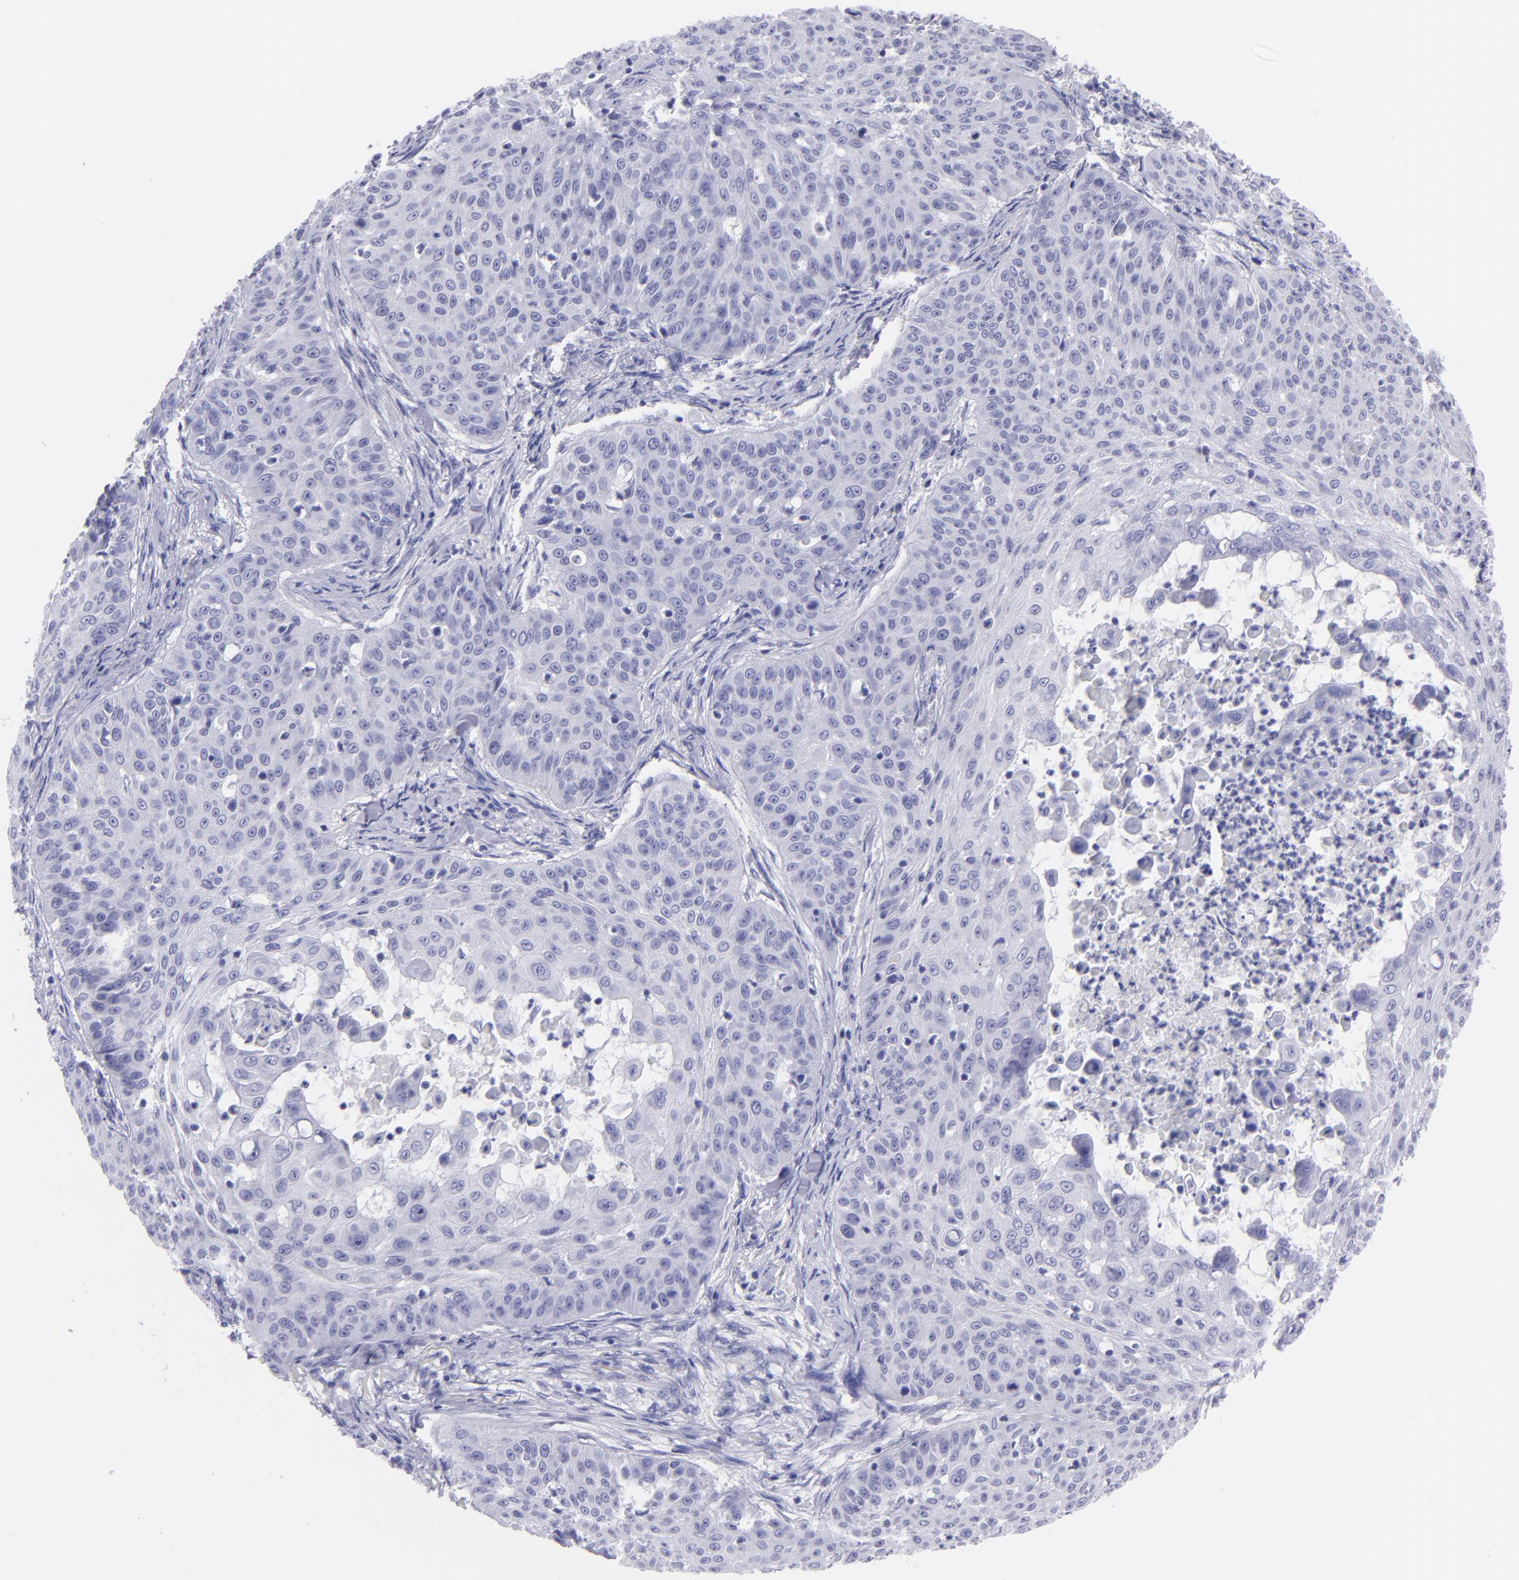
{"staining": {"intensity": "negative", "quantity": "none", "location": "none"}, "tissue": "skin cancer", "cell_type": "Tumor cells", "image_type": "cancer", "snomed": [{"axis": "morphology", "description": "Squamous cell carcinoma, NOS"}, {"axis": "topography", "description": "Skin"}], "caption": "Immunohistochemical staining of human skin cancer demonstrates no significant expression in tumor cells. (DAB (3,3'-diaminobenzidine) immunohistochemistry (IHC), high magnification).", "gene": "CNP", "patient": {"sex": "male", "age": 82}}